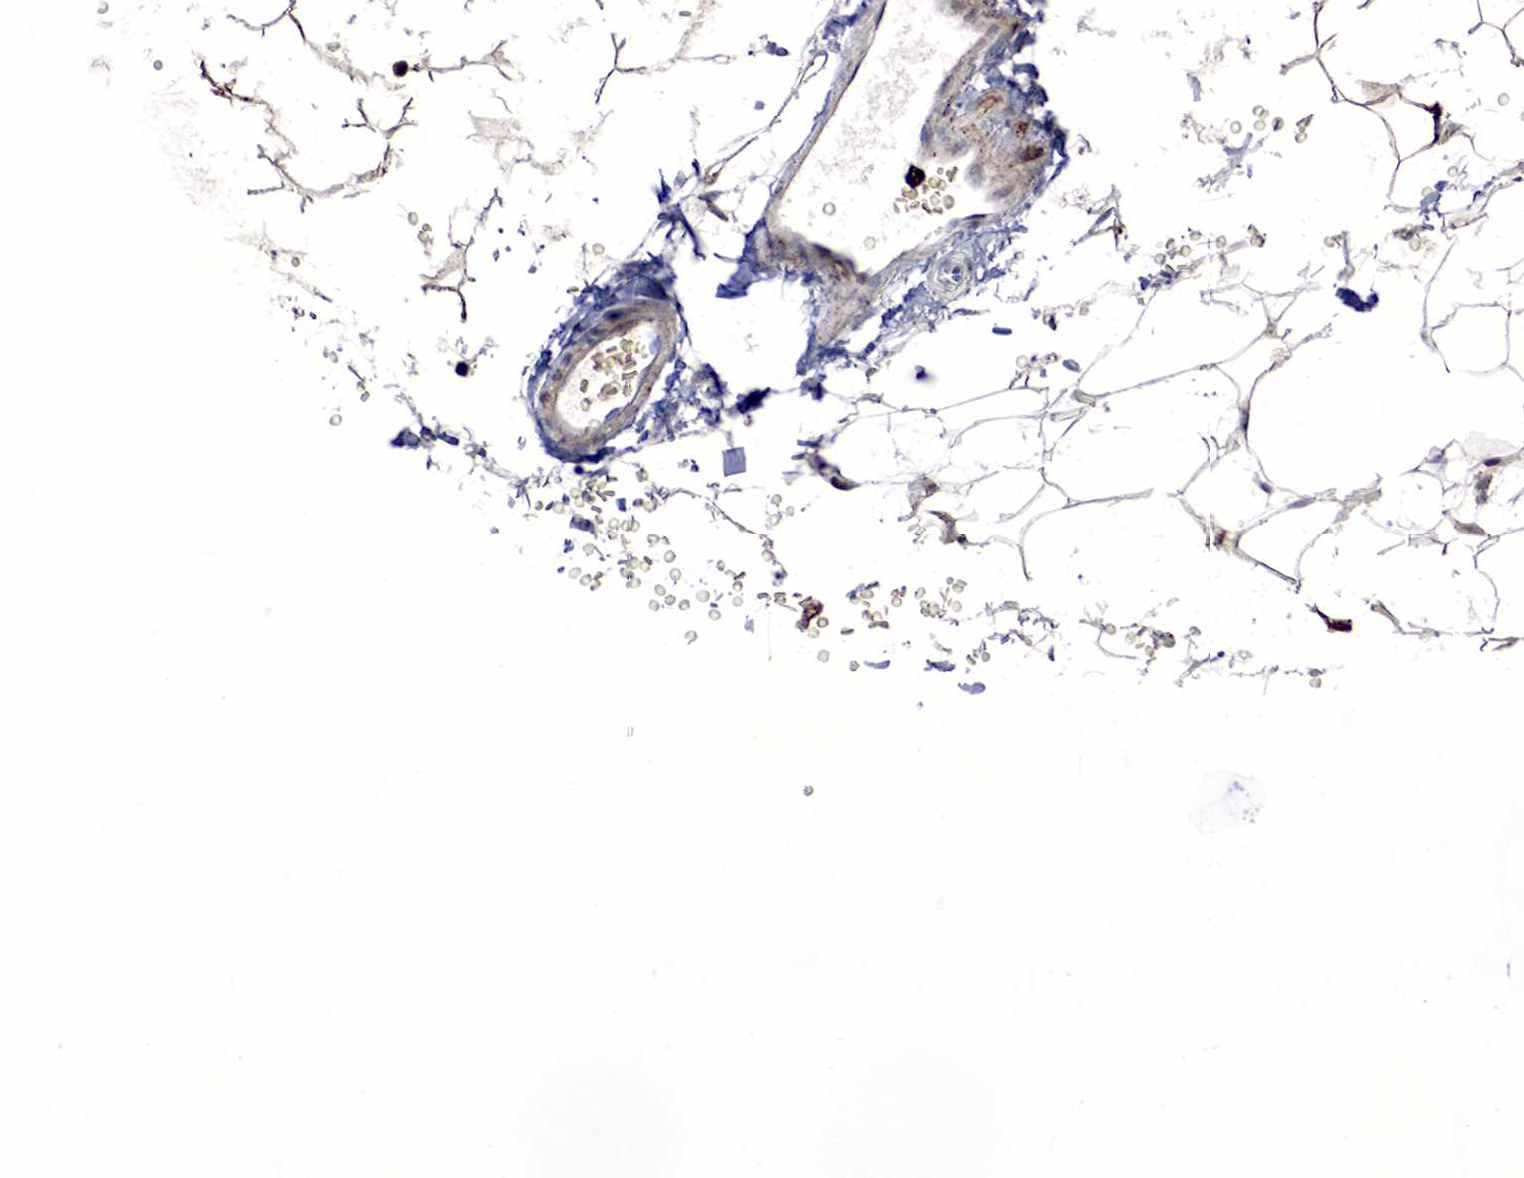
{"staining": {"intensity": "moderate", "quantity": ">75%", "location": "cytoplasmic/membranous"}, "tissue": "adipose tissue", "cell_type": "Adipocytes", "image_type": "normal", "snomed": [{"axis": "morphology", "description": "Normal tissue, NOS"}, {"axis": "morphology", "description": "Inflammation, NOS"}, {"axis": "topography", "description": "Lymph node"}, {"axis": "topography", "description": "Peripheral nerve tissue"}], "caption": "Immunohistochemical staining of unremarkable human adipose tissue demonstrates medium levels of moderate cytoplasmic/membranous positivity in about >75% of adipocytes. The protein is stained brown, and the nuclei are stained in blue (DAB (3,3'-diaminobenzidine) IHC with brightfield microscopy, high magnification).", "gene": "CHGA", "patient": {"sex": "male", "age": 52}}